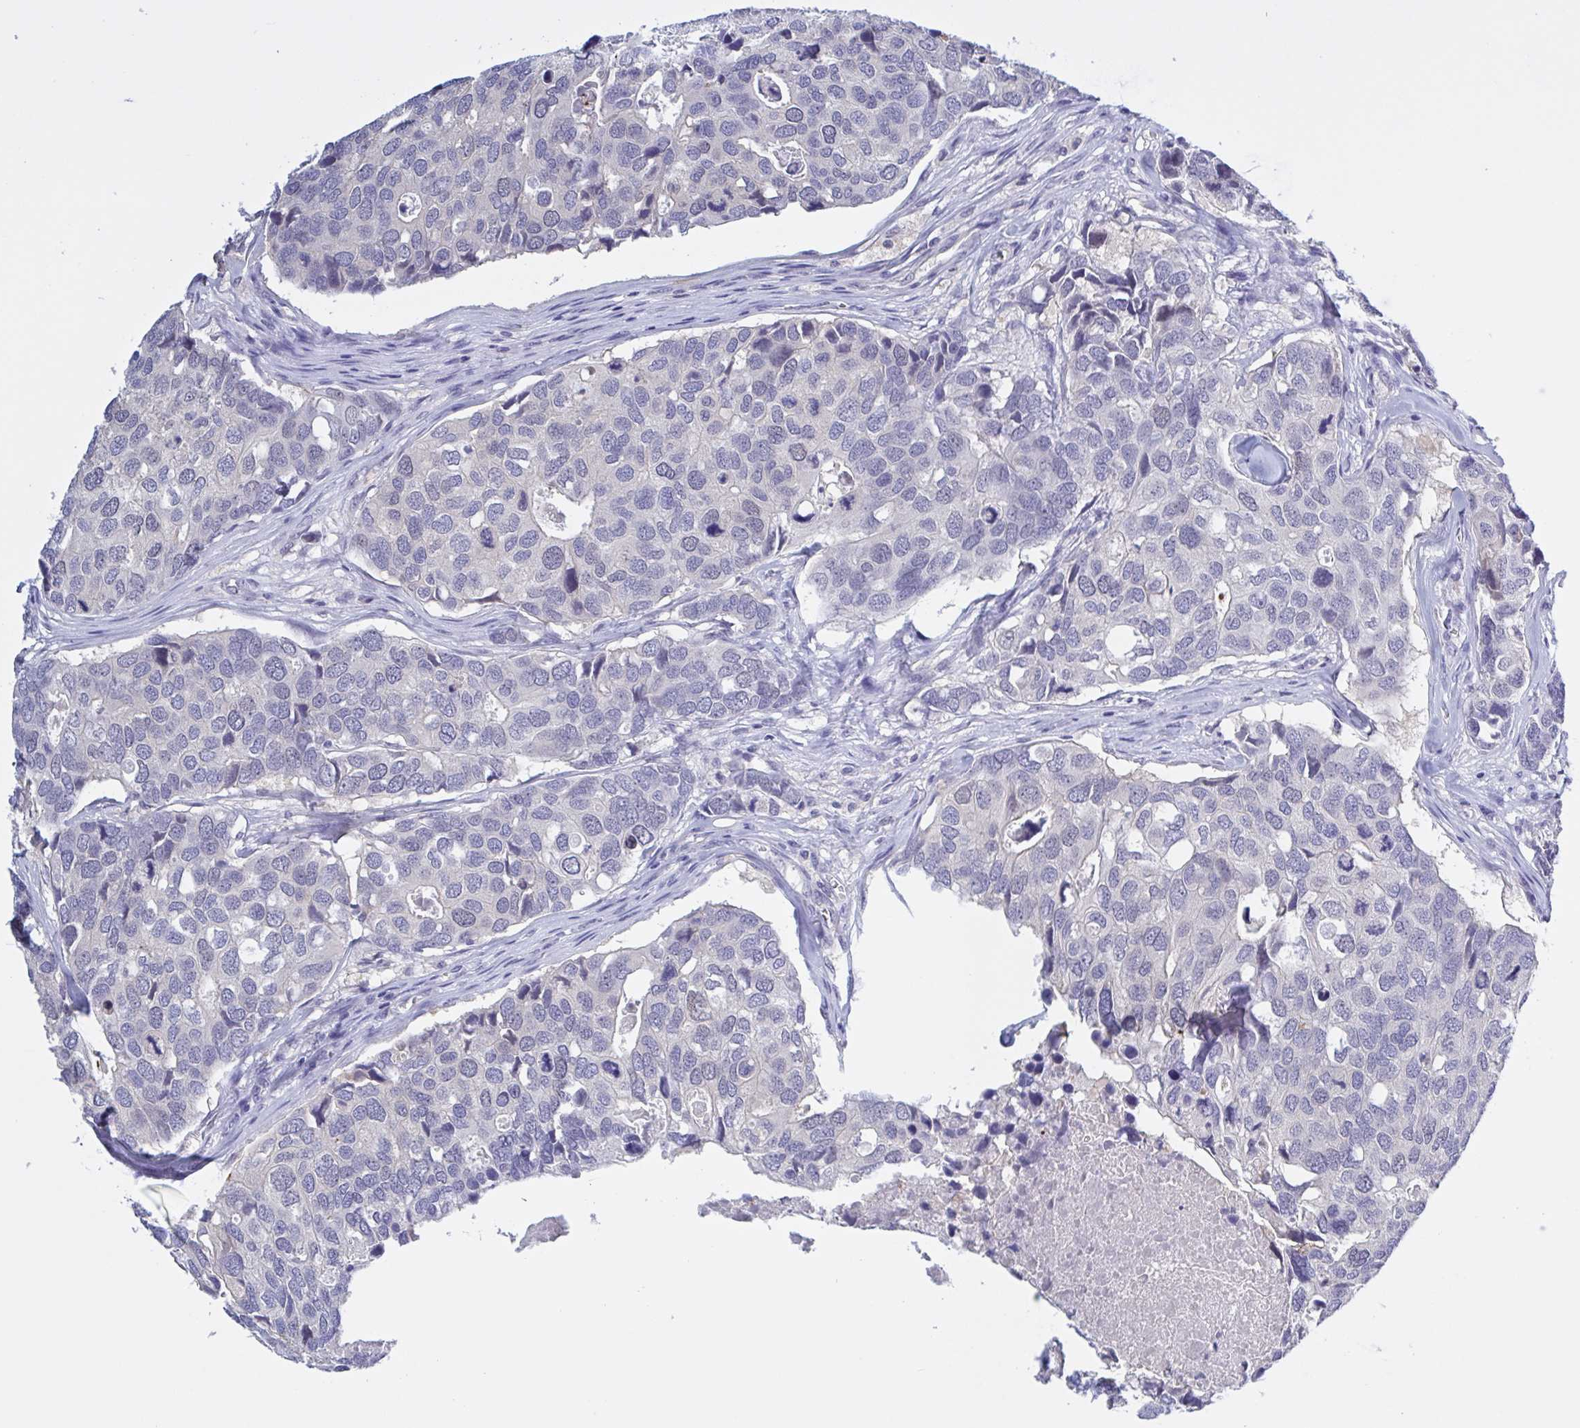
{"staining": {"intensity": "negative", "quantity": "none", "location": "none"}, "tissue": "breast cancer", "cell_type": "Tumor cells", "image_type": "cancer", "snomed": [{"axis": "morphology", "description": "Duct carcinoma"}, {"axis": "topography", "description": "Breast"}], "caption": "Human breast cancer (infiltrating ductal carcinoma) stained for a protein using immunohistochemistry exhibits no staining in tumor cells.", "gene": "SERPINB13", "patient": {"sex": "female", "age": 83}}